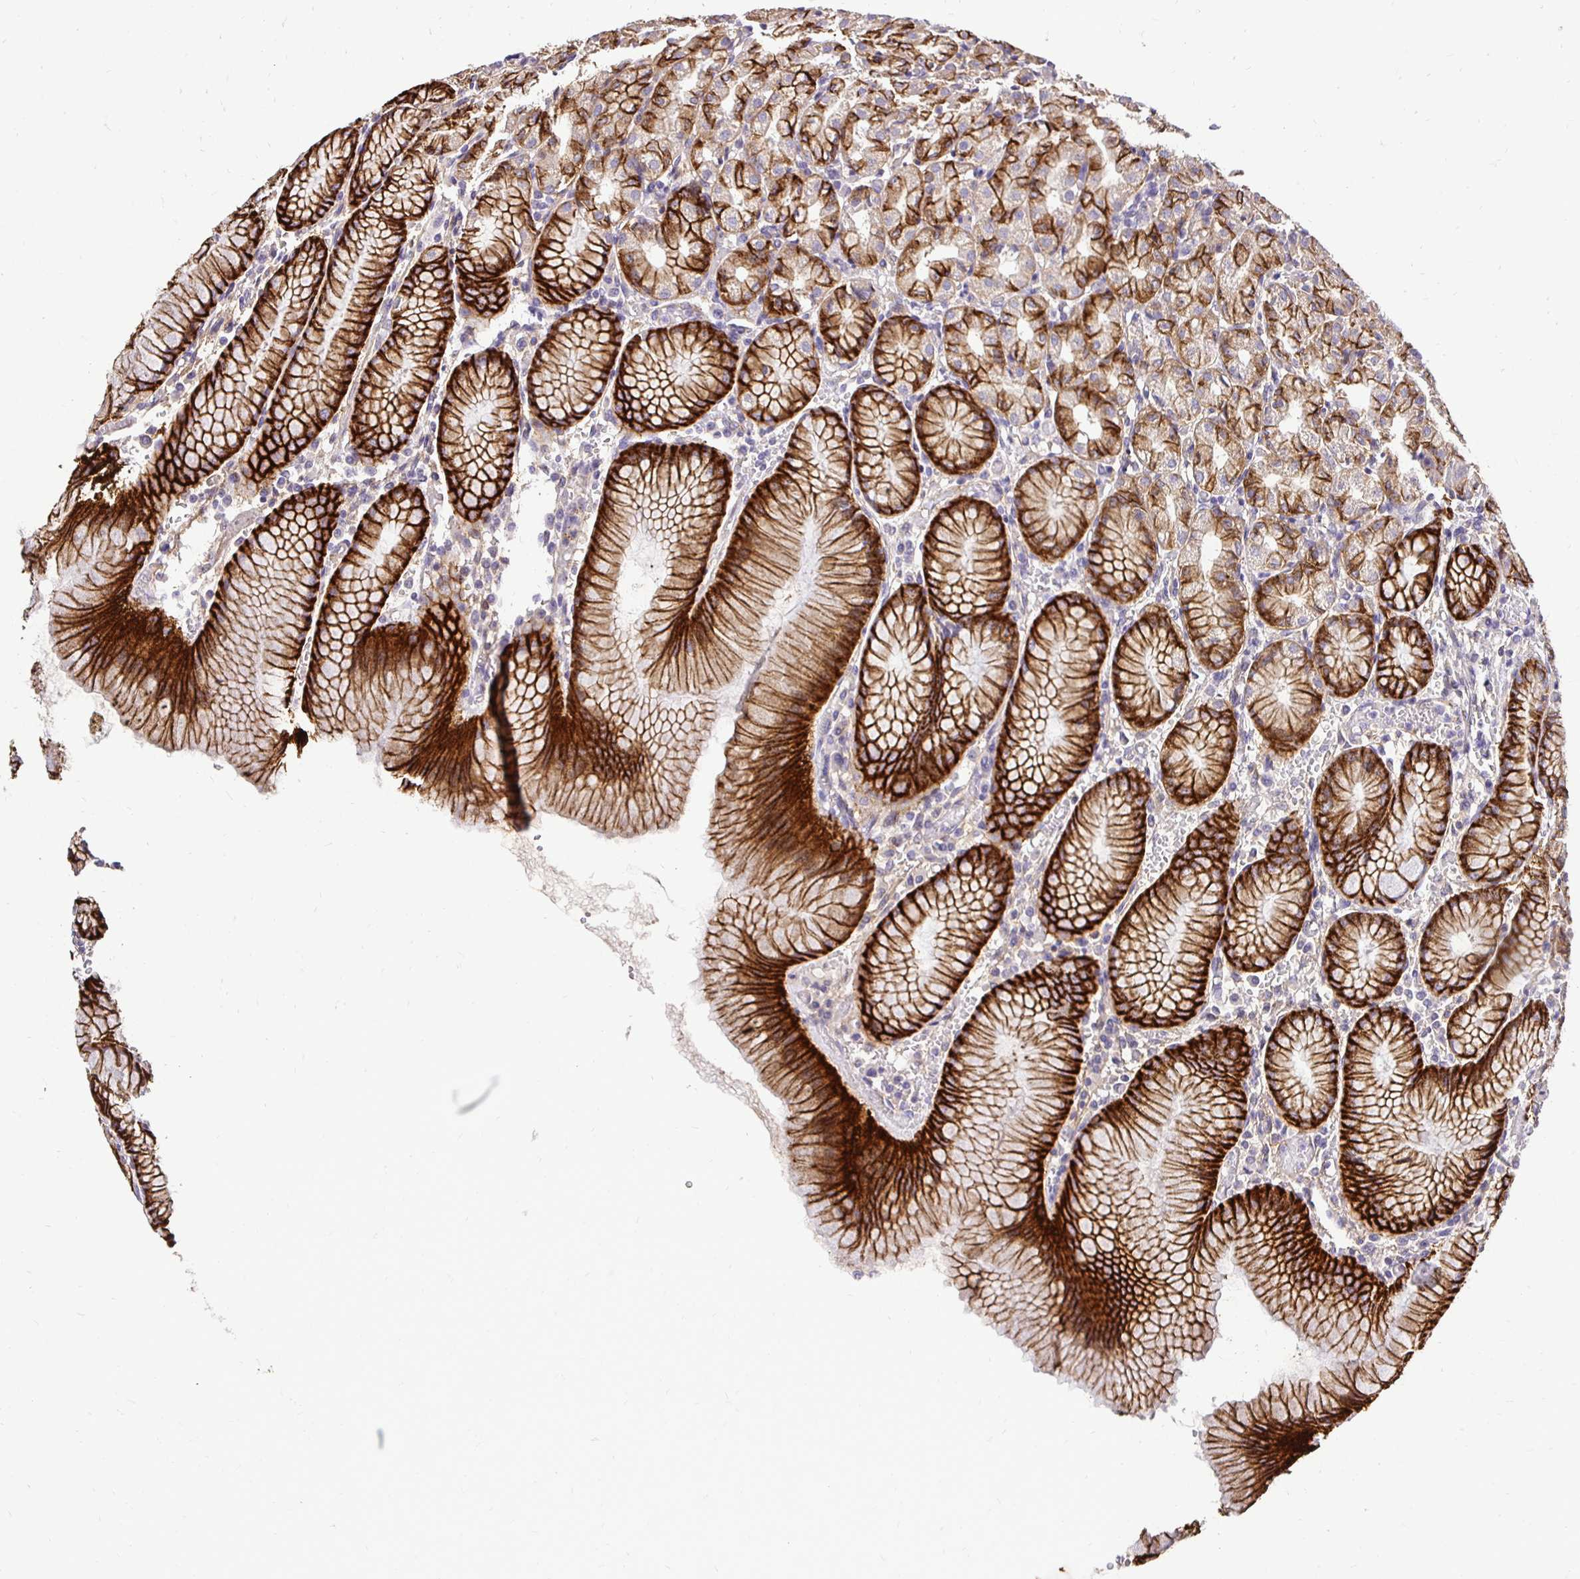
{"staining": {"intensity": "strong", "quantity": "25%-75%", "location": "cytoplasmic/membranous"}, "tissue": "stomach", "cell_type": "Glandular cells", "image_type": "normal", "snomed": [{"axis": "morphology", "description": "Normal tissue, NOS"}, {"axis": "topography", "description": "Stomach"}], "caption": "Immunohistochemistry staining of unremarkable stomach, which reveals high levels of strong cytoplasmic/membranous staining in approximately 25%-75% of glandular cells indicating strong cytoplasmic/membranous protein staining. The staining was performed using DAB (3,3'-diaminobenzidine) (brown) for protein detection and nuclei were counterstained in hematoxylin (blue).", "gene": "SLC9A1", "patient": {"sex": "female", "age": 57}}